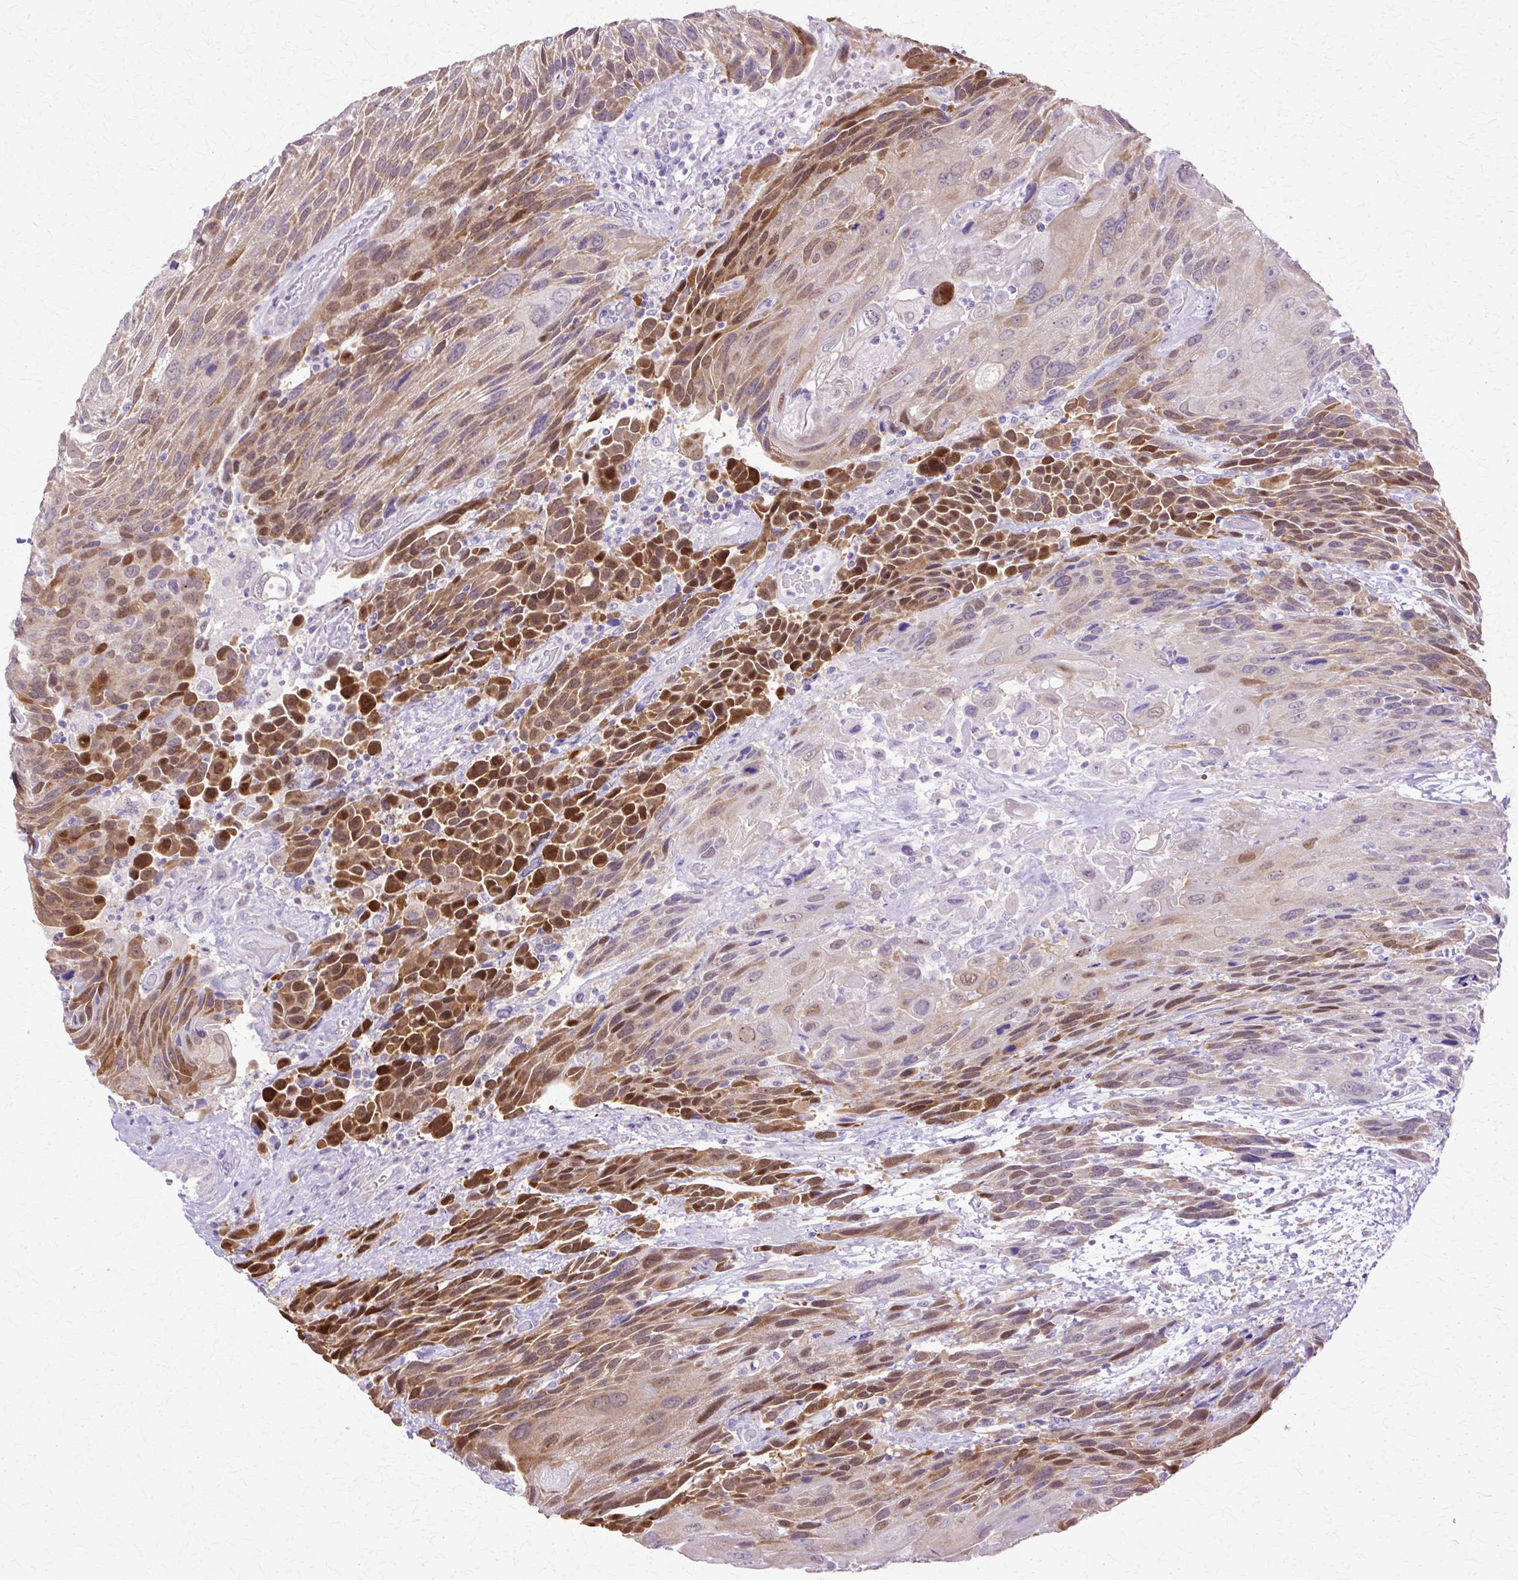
{"staining": {"intensity": "strong", "quantity": "25%-75%", "location": "cytoplasmic/membranous,nuclear"}, "tissue": "urothelial cancer", "cell_type": "Tumor cells", "image_type": "cancer", "snomed": [{"axis": "morphology", "description": "Urothelial carcinoma, High grade"}, {"axis": "topography", "description": "Urinary bladder"}], "caption": "Brown immunohistochemical staining in human urothelial carcinoma (high-grade) shows strong cytoplasmic/membranous and nuclear staining in about 25%-75% of tumor cells.", "gene": "HSPA8", "patient": {"sex": "female", "age": 70}}